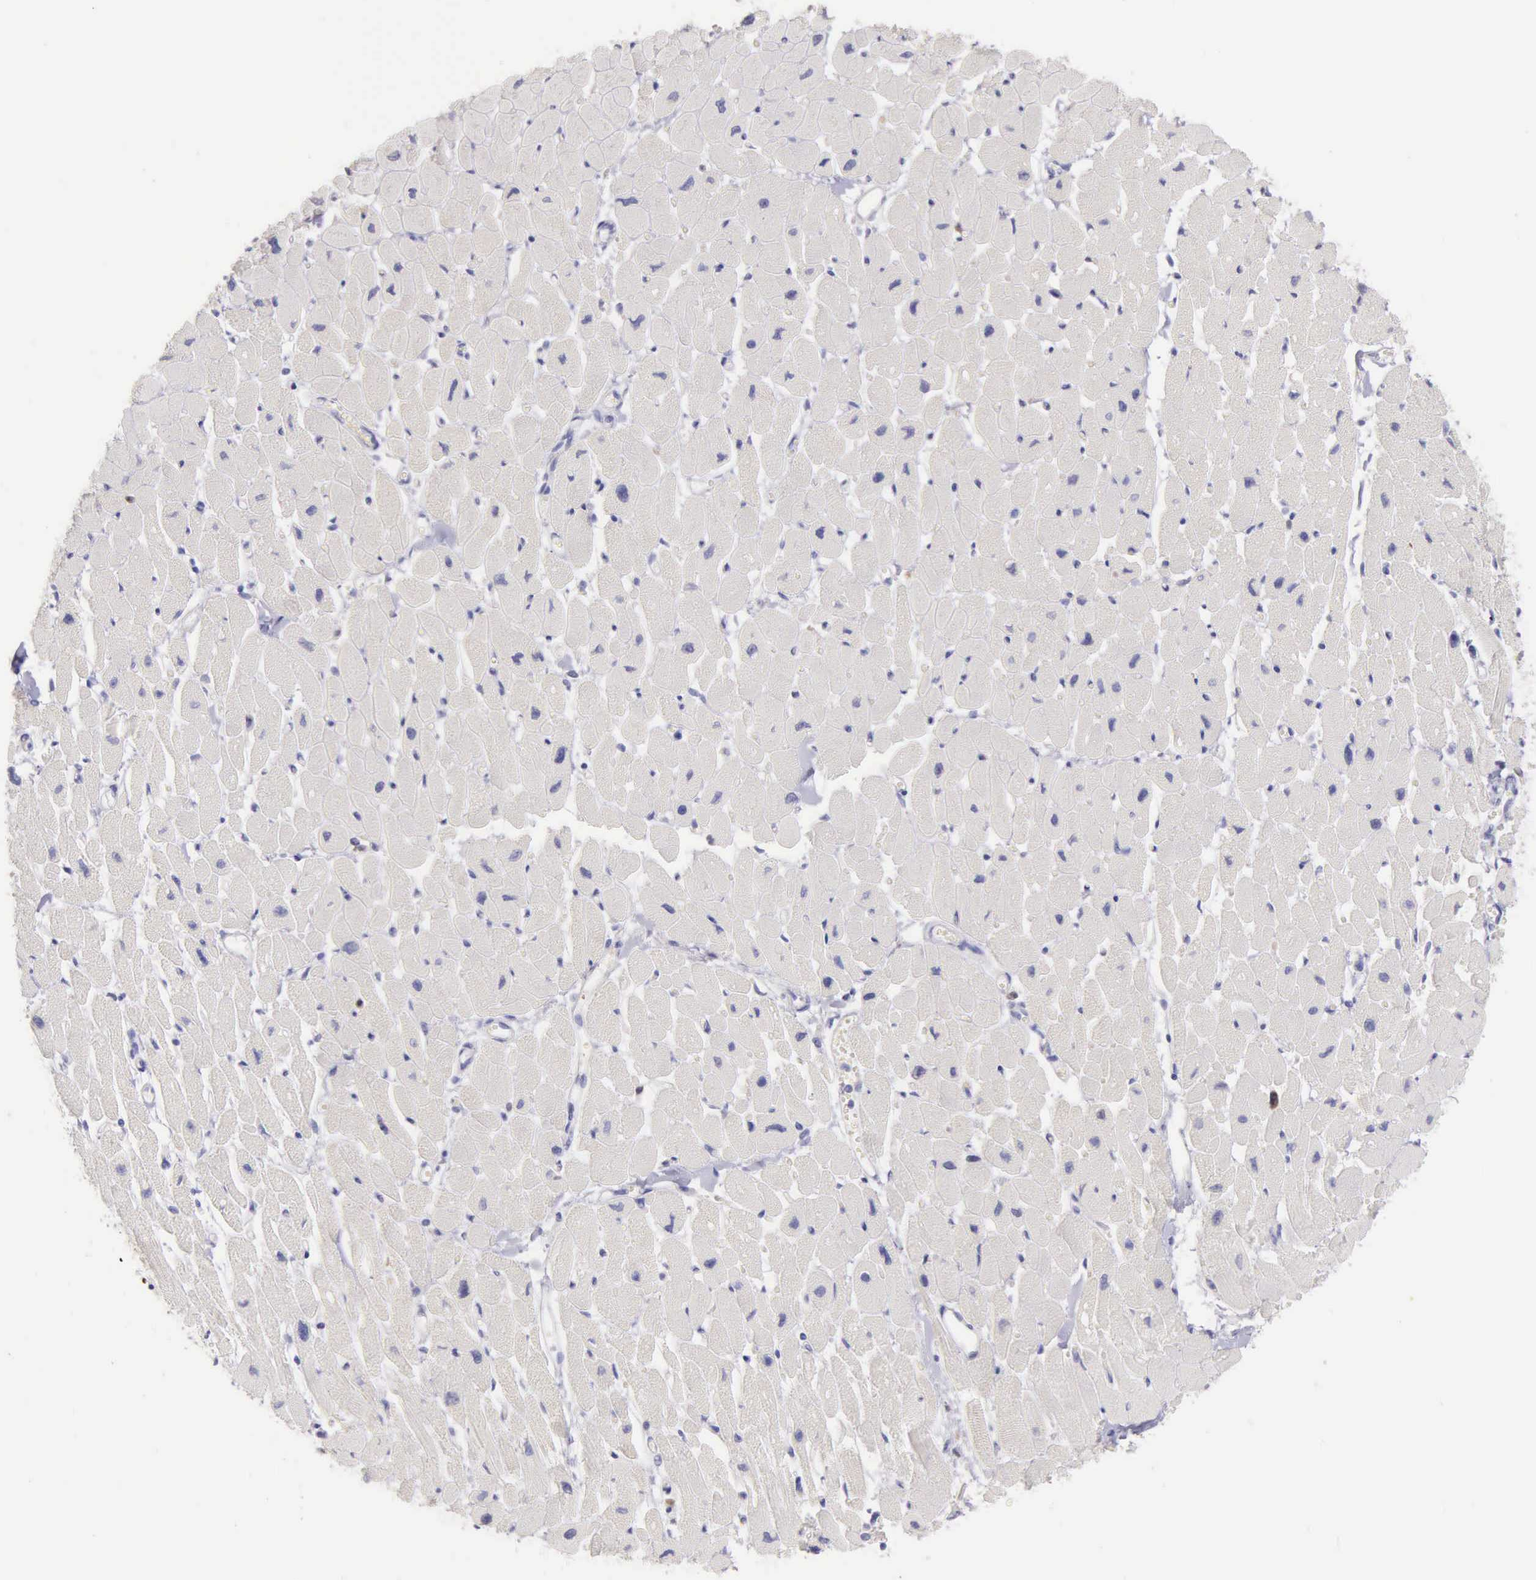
{"staining": {"intensity": "negative", "quantity": "none", "location": "none"}, "tissue": "heart muscle", "cell_type": "Cardiomyocytes", "image_type": "normal", "snomed": [{"axis": "morphology", "description": "Normal tissue, NOS"}, {"axis": "topography", "description": "Heart"}], "caption": "This micrograph is of normal heart muscle stained with IHC to label a protein in brown with the nuclei are counter-stained blue. There is no positivity in cardiomyocytes. Brightfield microscopy of IHC stained with DAB (brown) and hematoxylin (blue), captured at high magnification.", "gene": "BID", "patient": {"sex": "female", "age": 54}}